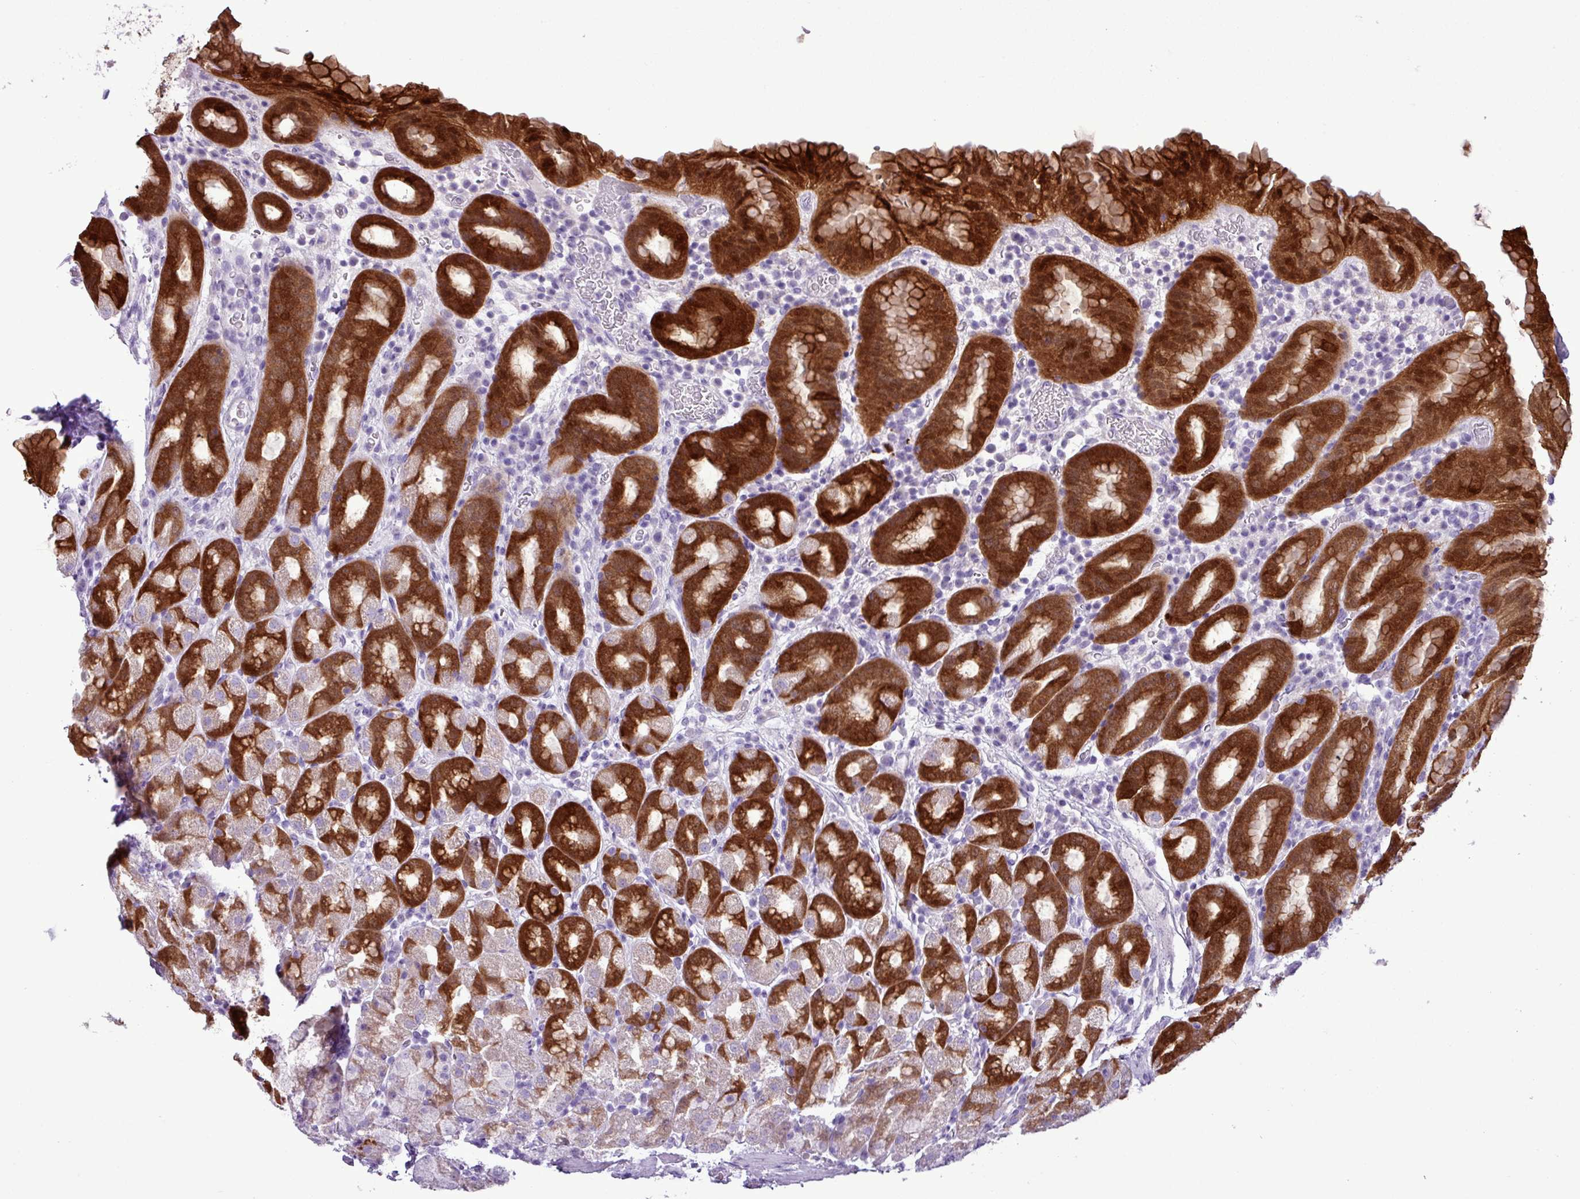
{"staining": {"intensity": "strong", "quantity": ">75%", "location": "cytoplasmic/membranous,nuclear"}, "tissue": "stomach", "cell_type": "Glandular cells", "image_type": "normal", "snomed": [{"axis": "morphology", "description": "Normal tissue, NOS"}, {"axis": "topography", "description": "Stomach, upper"}, {"axis": "topography", "description": "Stomach, lower"}, {"axis": "topography", "description": "Small intestine"}], "caption": "IHC staining of unremarkable stomach, which displays high levels of strong cytoplasmic/membranous,nuclear staining in approximately >75% of glandular cells indicating strong cytoplasmic/membranous,nuclear protein positivity. The staining was performed using DAB (brown) for protein detection and nuclei were counterstained in hematoxylin (blue).", "gene": "ALDH3A1", "patient": {"sex": "male", "age": 68}}